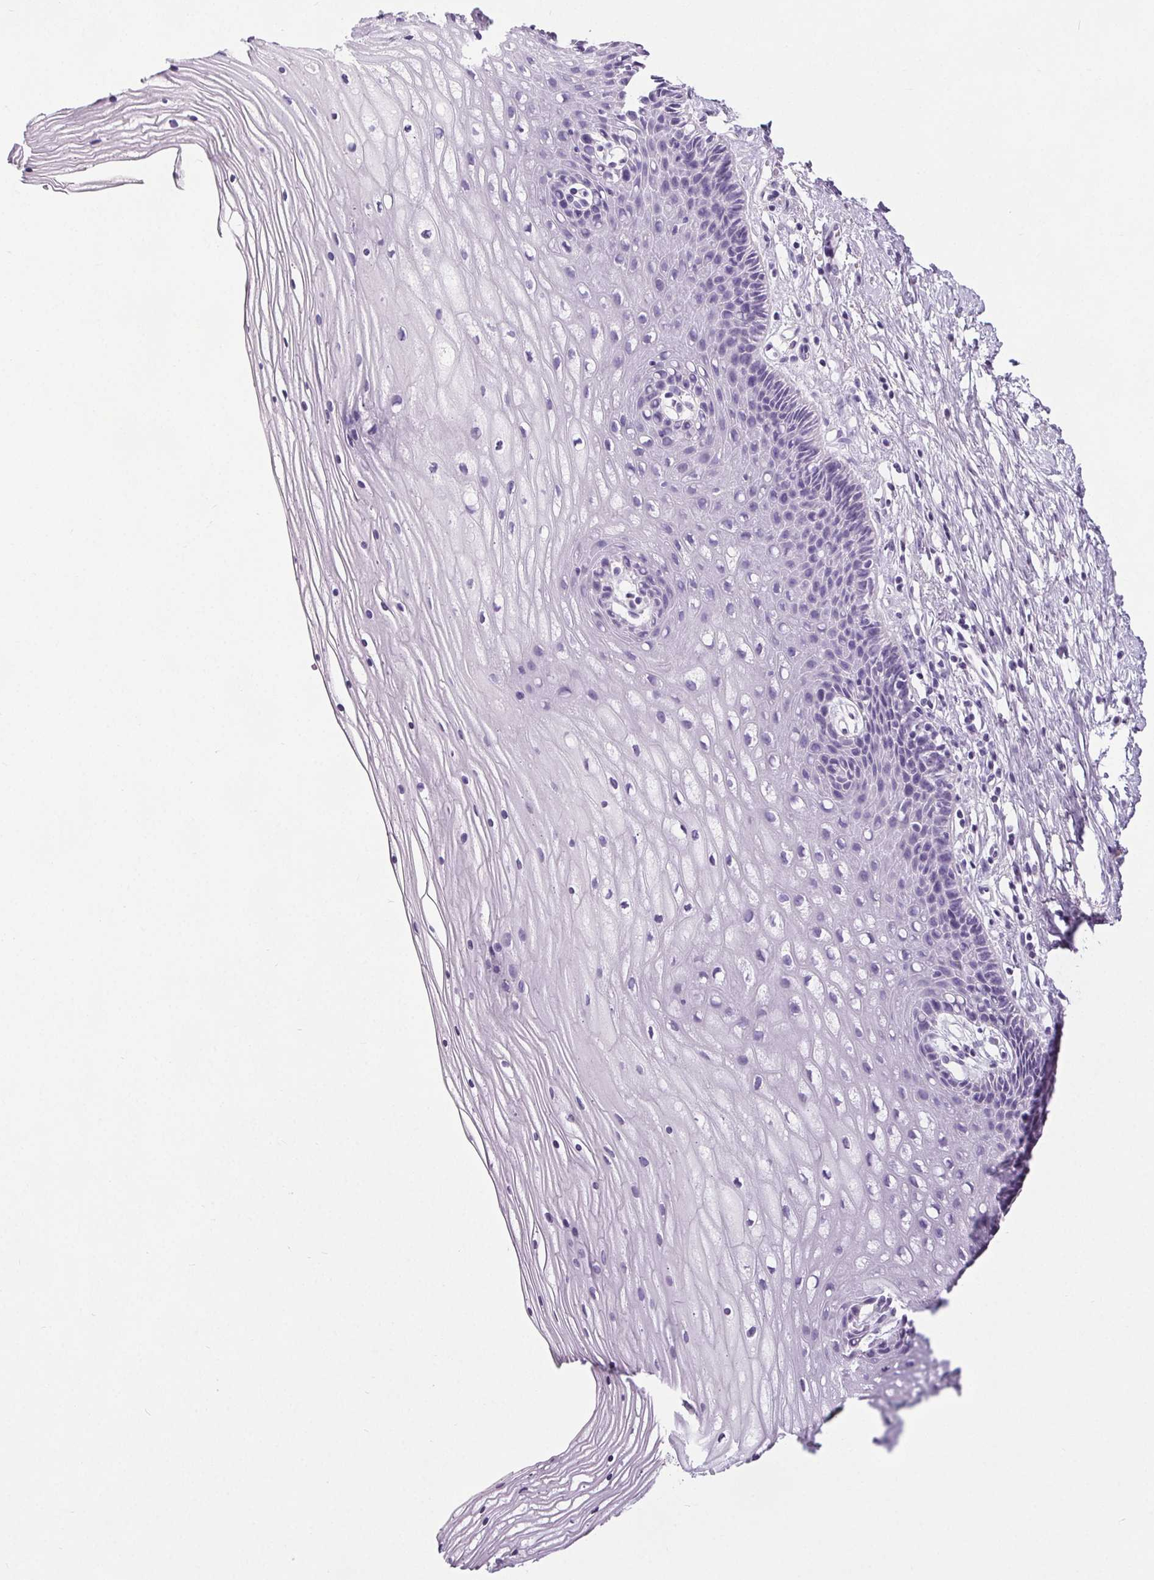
{"staining": {"intensity": "negative", "quantity": "none", "location": "none"}, "tissue": "cervix", "cell_type": "Glandular cells", "image_type": "normal", "snomed": [{"axis": "morphology", "description": "Normal tissue, NOS"}, {"axis": "topography", "description": "Cervix"}], "caption": "High magnification brightfield microscopy of benign cervix stained with DAB (3,3'-diaminobenzidine) (brown) and counterstained with hematoxylin (blue): glandular cells show no significant staining. (DAB (3,3'-diaminobenzidine) IHC, high magnification).", "gene": "ELAVL2", "patient": {"sex": "female", "age": 35}}